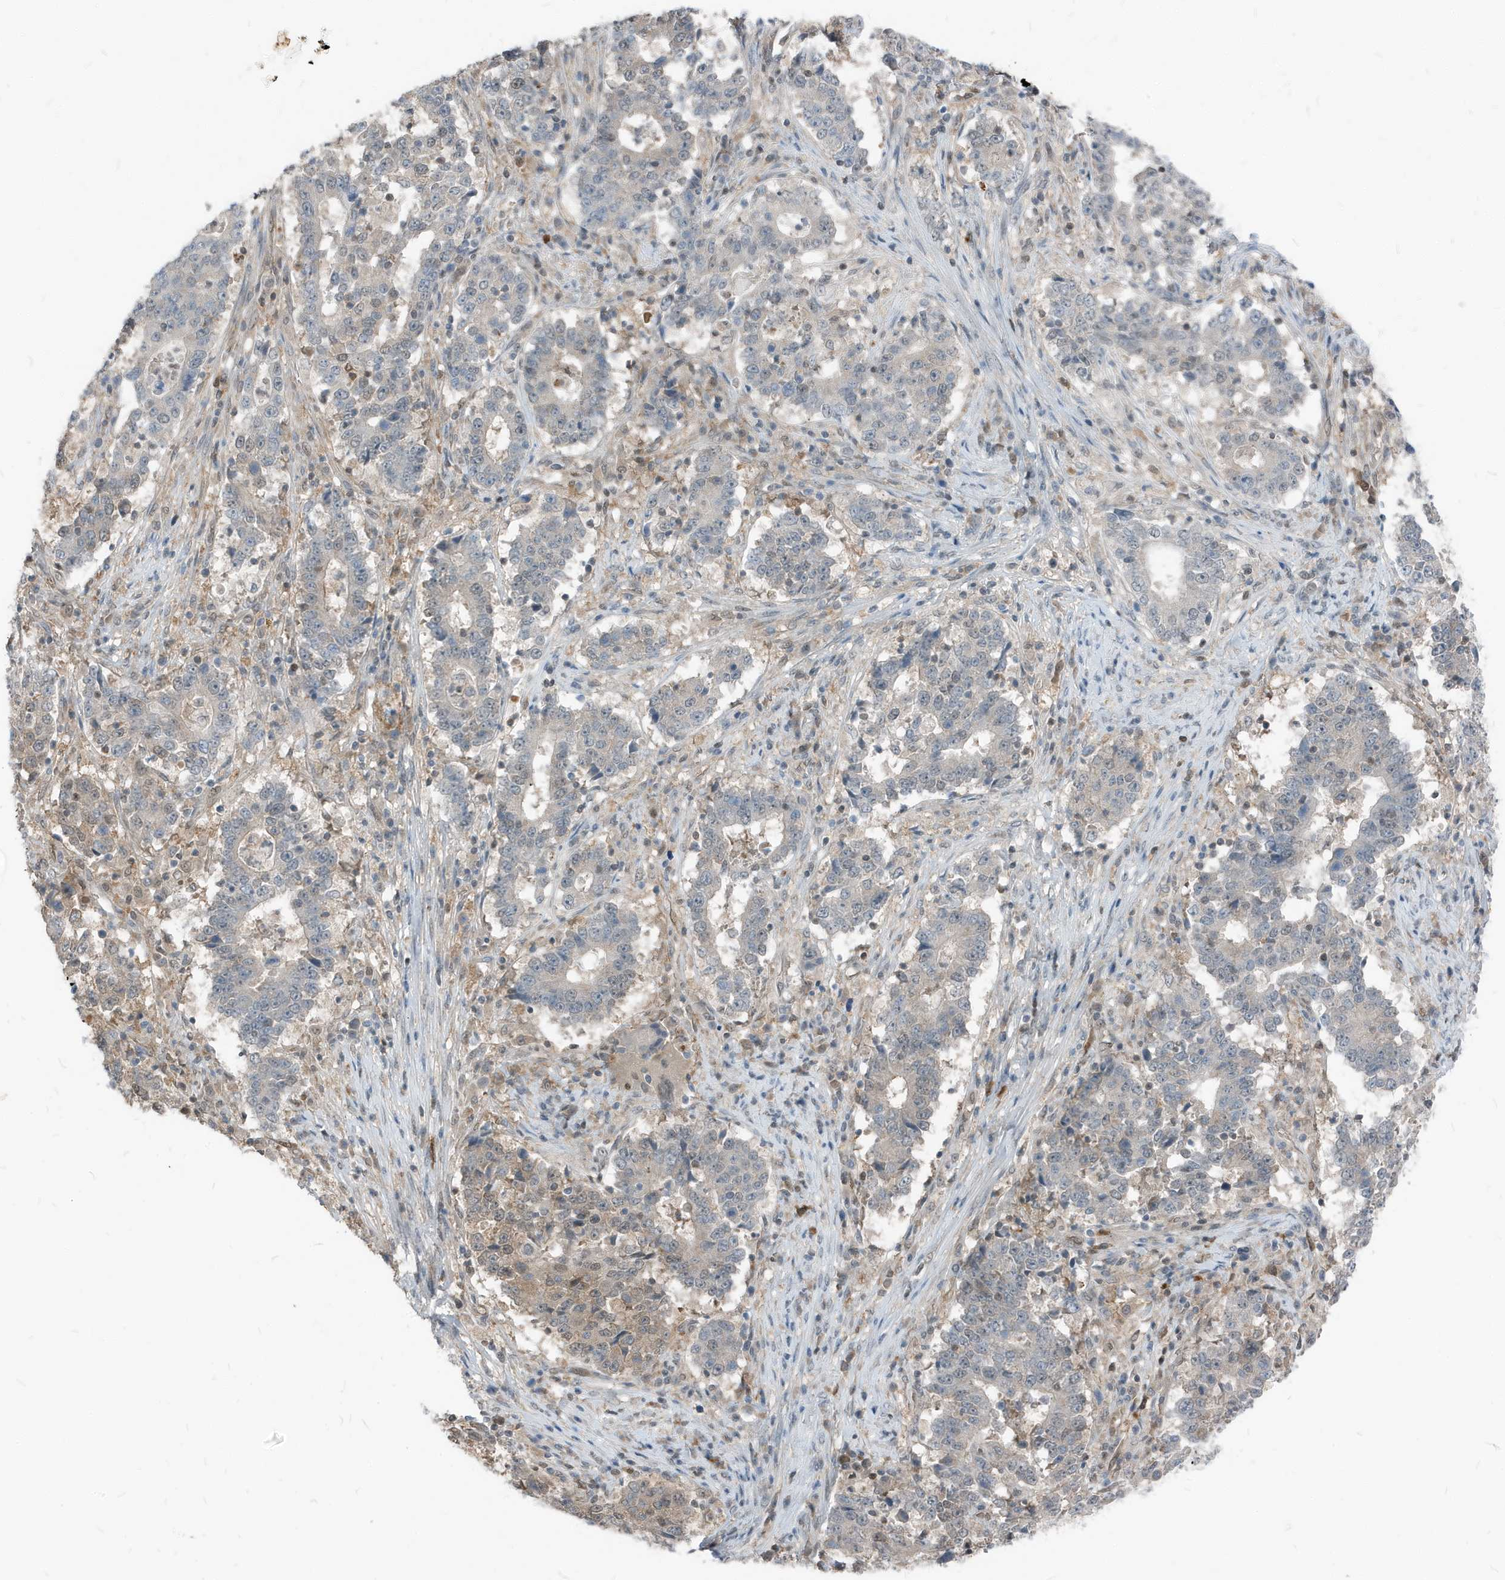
{"staining": {"intensity": "weak", "quantity": "<25%", "location": "cytoplasmic/membranous,nuclear"}, "tissue": "stomach cancer", "cell_type": "Tumor cells", "image_type": "cancer", "snomed": [{"axis": "morphology", "description": "Adenocarcinoma, NOS"}, {"axis": "topography", "description": "Stomach"}], "caption": "The micrograph exhibits no staining of tumor cells in stomach cancer. (DAB immunohistochemistry, high magnification).", "gene": "NCOA7", "patient": {"sex": "male", "age": 59}}